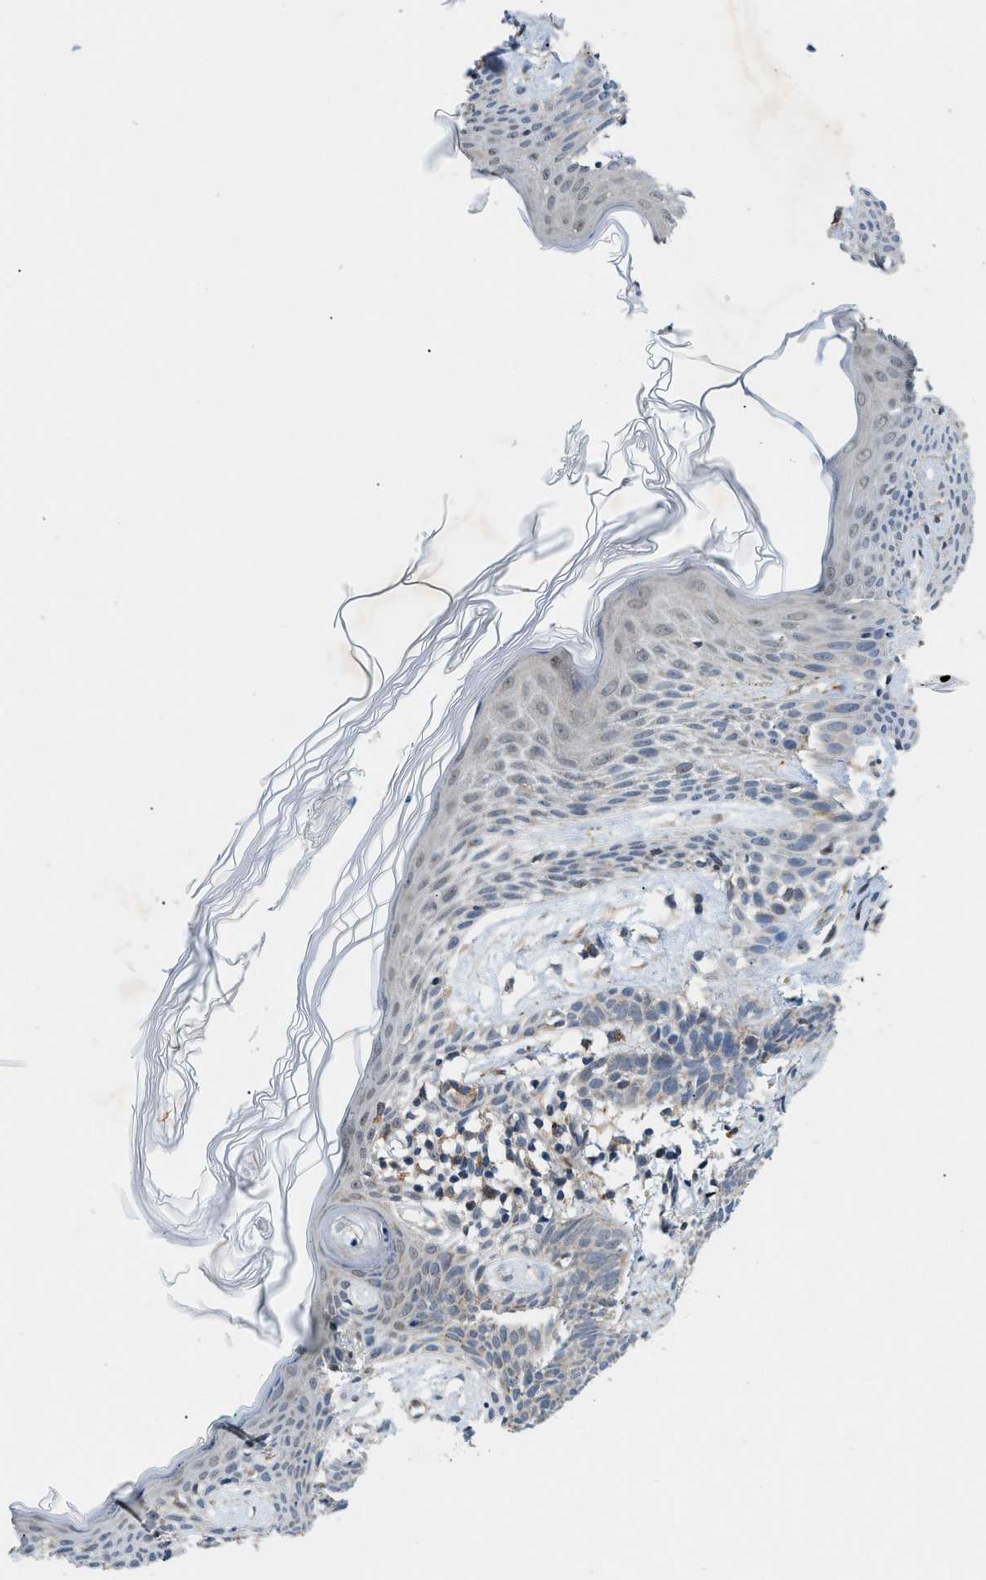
{"staining": {"intensity": "weak", "quantity": "<25%", "location": "cytoplasmic/membranous"}, "tissue": "skin cancer", "cell_type": "Tumor cells", "image_type": "cancer", "snomed": [{"axis": "morphology", "description": "Basal cell carcinoma"}, {"axis": "topography", "description": "Skin"}], "caption": "This is an IHC image of skin cancer. There is no expression in tumor cells.", "gene": "ZNF599", "patient": {"sex": "male", "age": 60}}